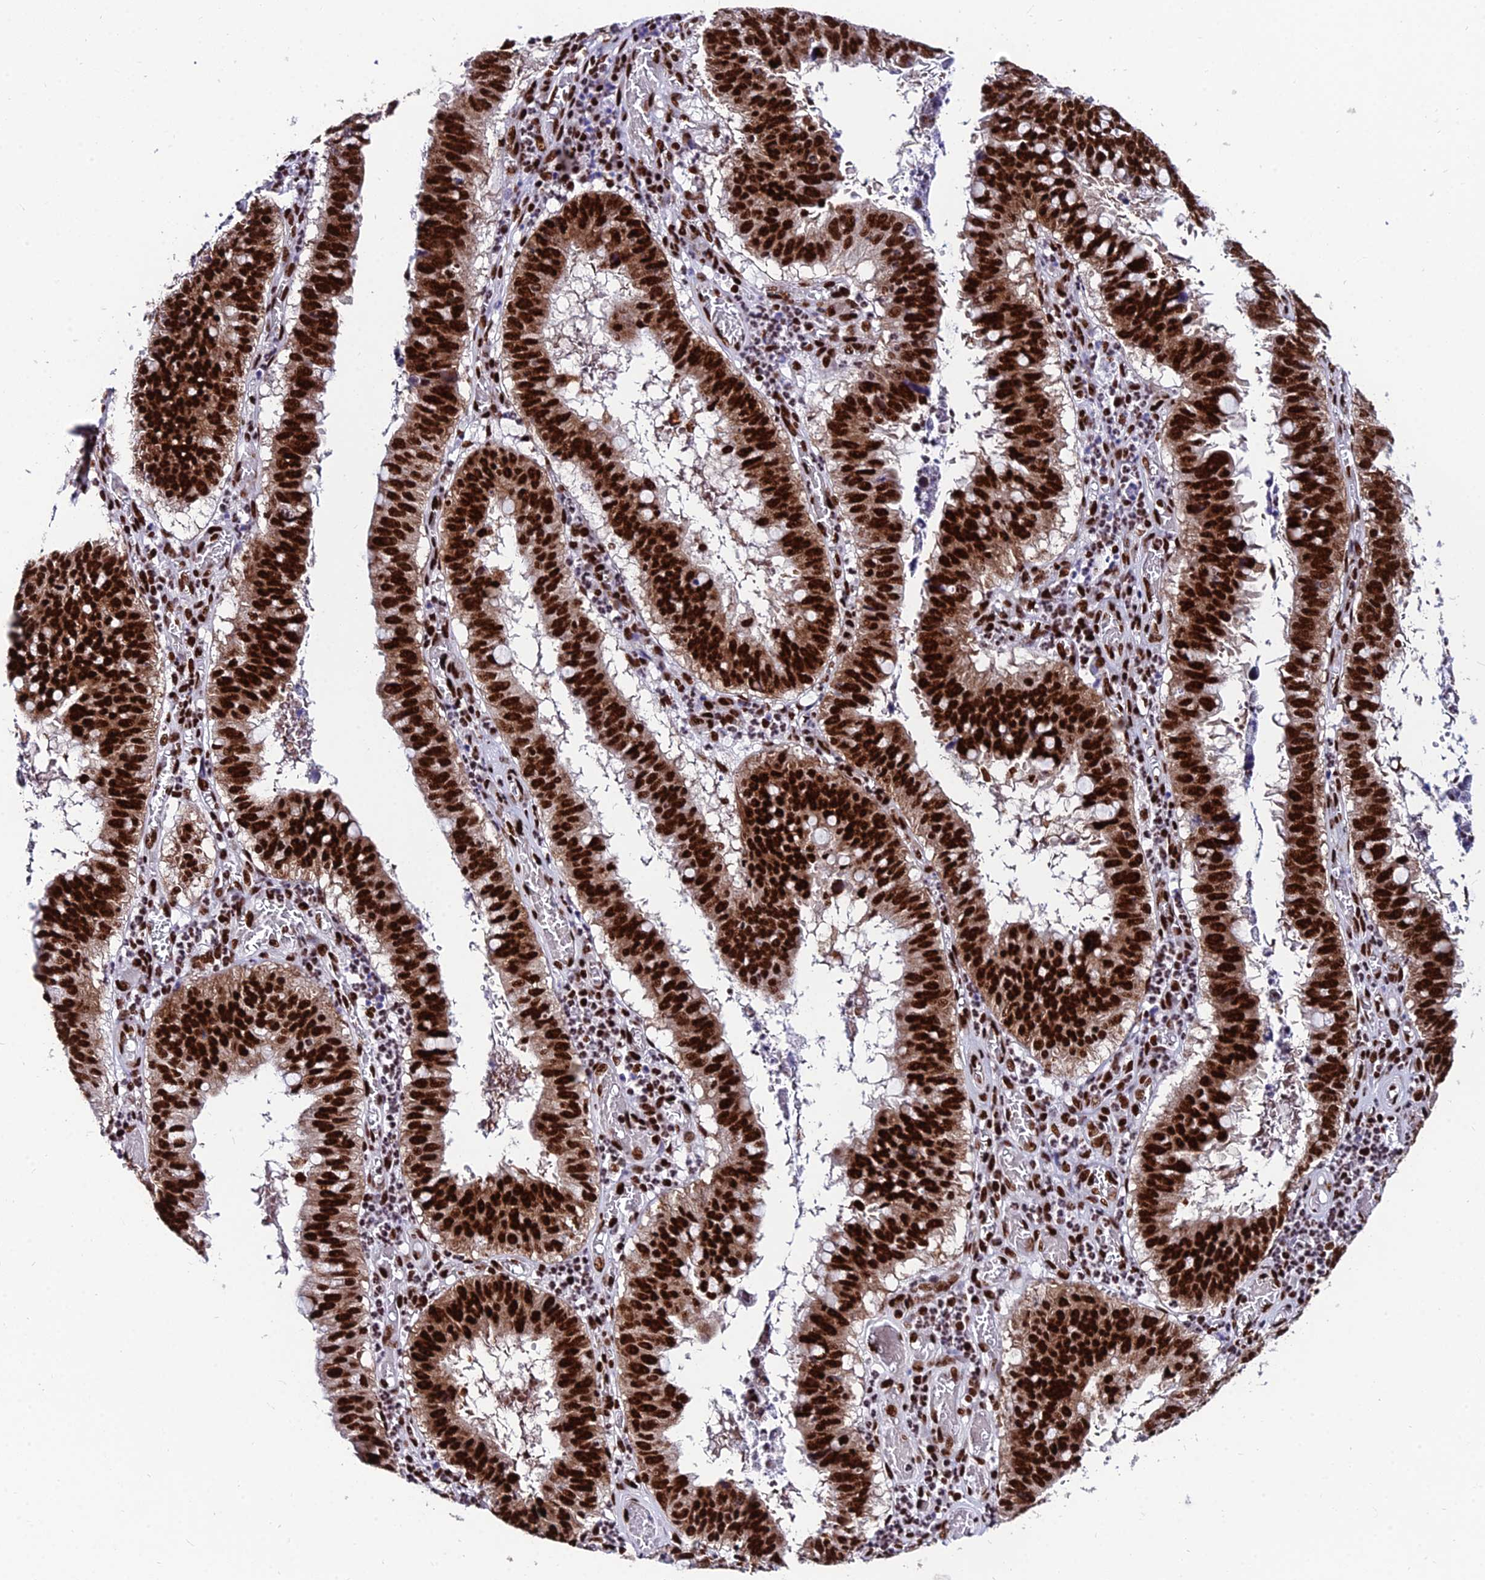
{"staining": {"intensity": "strong", "quantity": ">75%", "location": "nuclear"}, "tissue": "stomach cancer", "cell_type": "Tumor cells", "image_type": "cancer", "snomed": [{"axis": "morphology", "description": "Adenocarcinoma, NOS"}, {"axis": "topography", "description": "Stomach"}], "caption": "Immunohistochemical staining of human stomach cancer exhibits strong nuclear protein positivity in approximately >75% of tumor cells. Ihc stains the protein in brown and the nuclei are stained blue.", "gene": "HNRNPH1", "patient": {"sex": "male", "age": 59}}